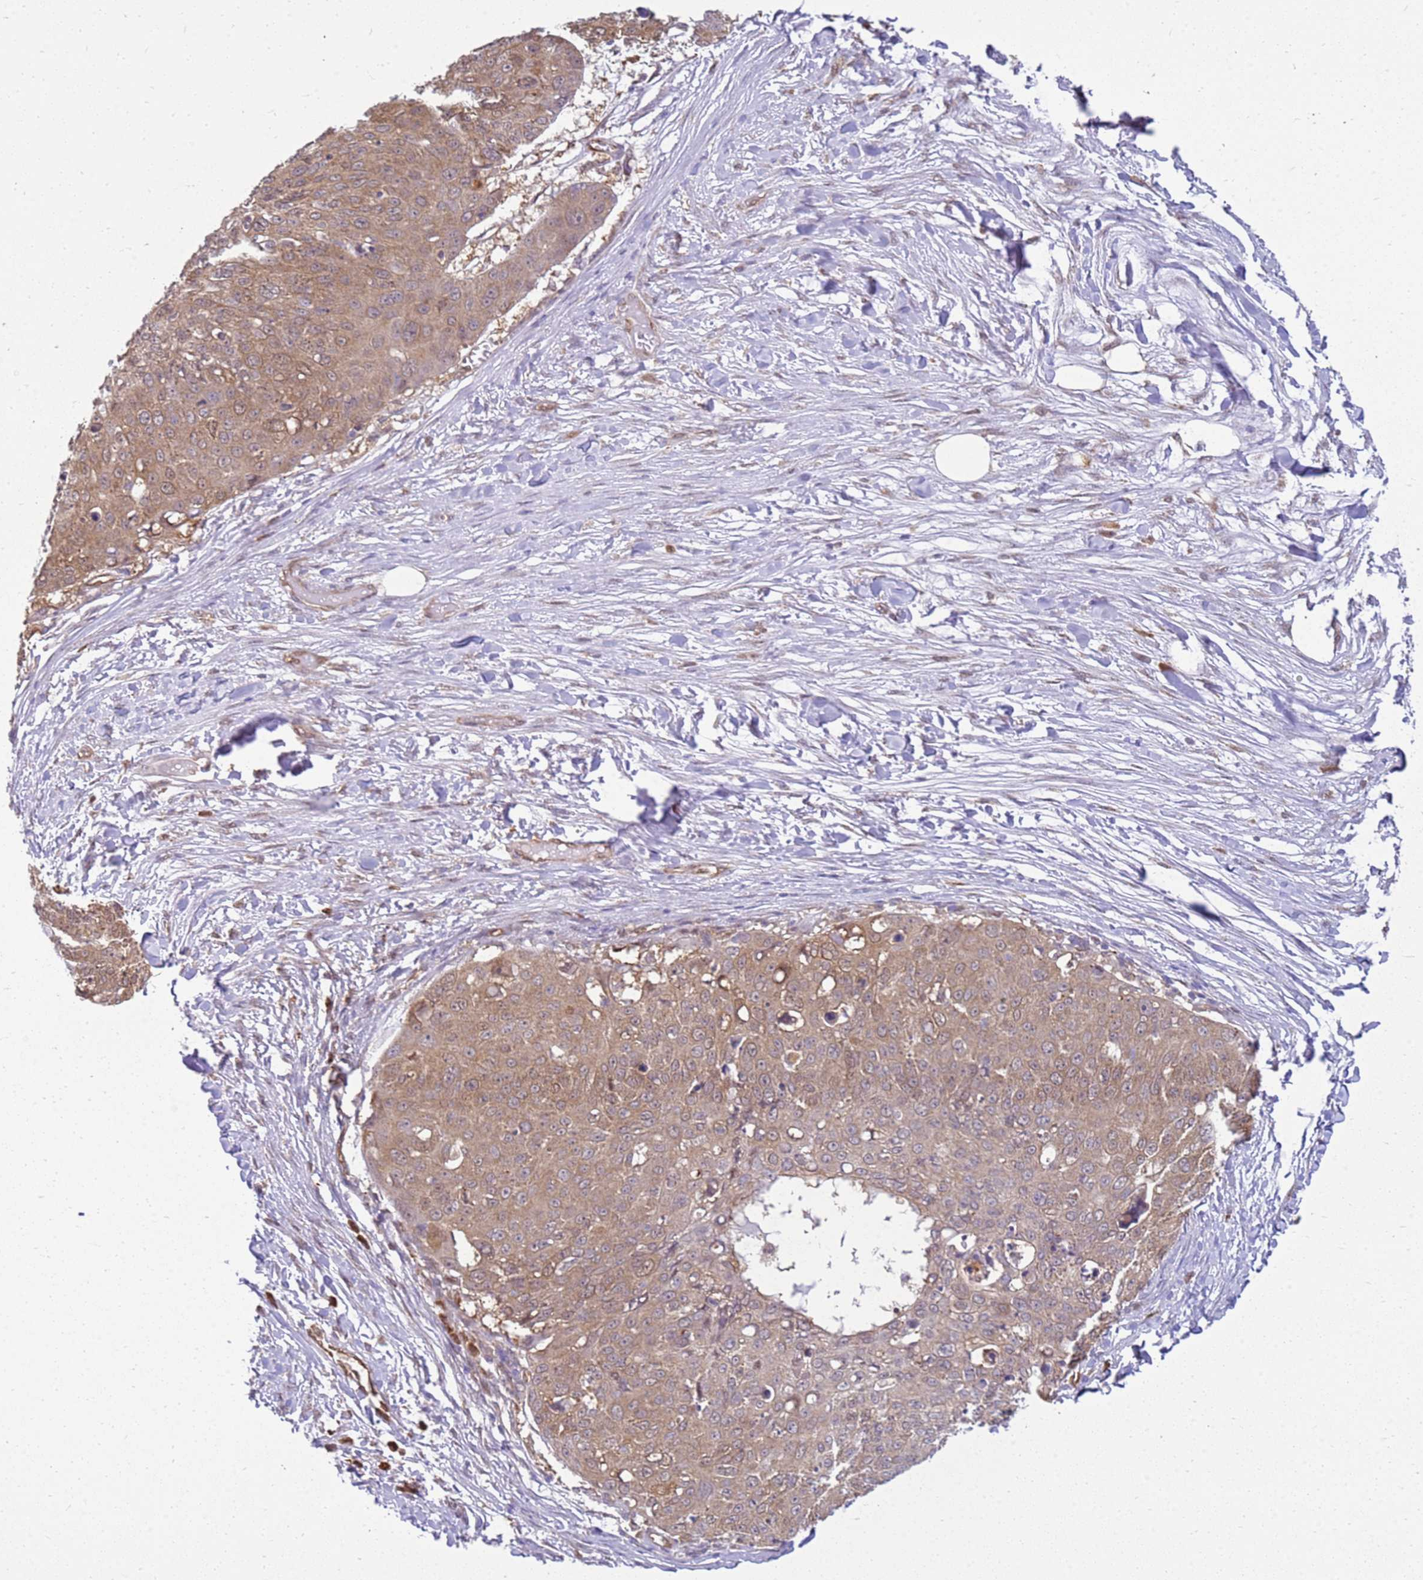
{"staining": {"intensity": "moderate", "quantity": ">75%", "location": "cytoplasmic/membranous"}, "tissue": "skin cancer", "cell_type": "Tumor cells", "image_type": "cancer", "snomed": [{"axis": "morphology", "description": "Squamous cell carcinoma, NOS"}, {"axis": "topography", "description": "Skin"}], "caption": "Skin squamous cell carcinoma stained for a protein (brown) shows moderate cytoplasmic/membranous positive positivity in about >75% of tumor cells.", "gene": "YWHAE", "patient": {"sex": "male", "age": 71}}